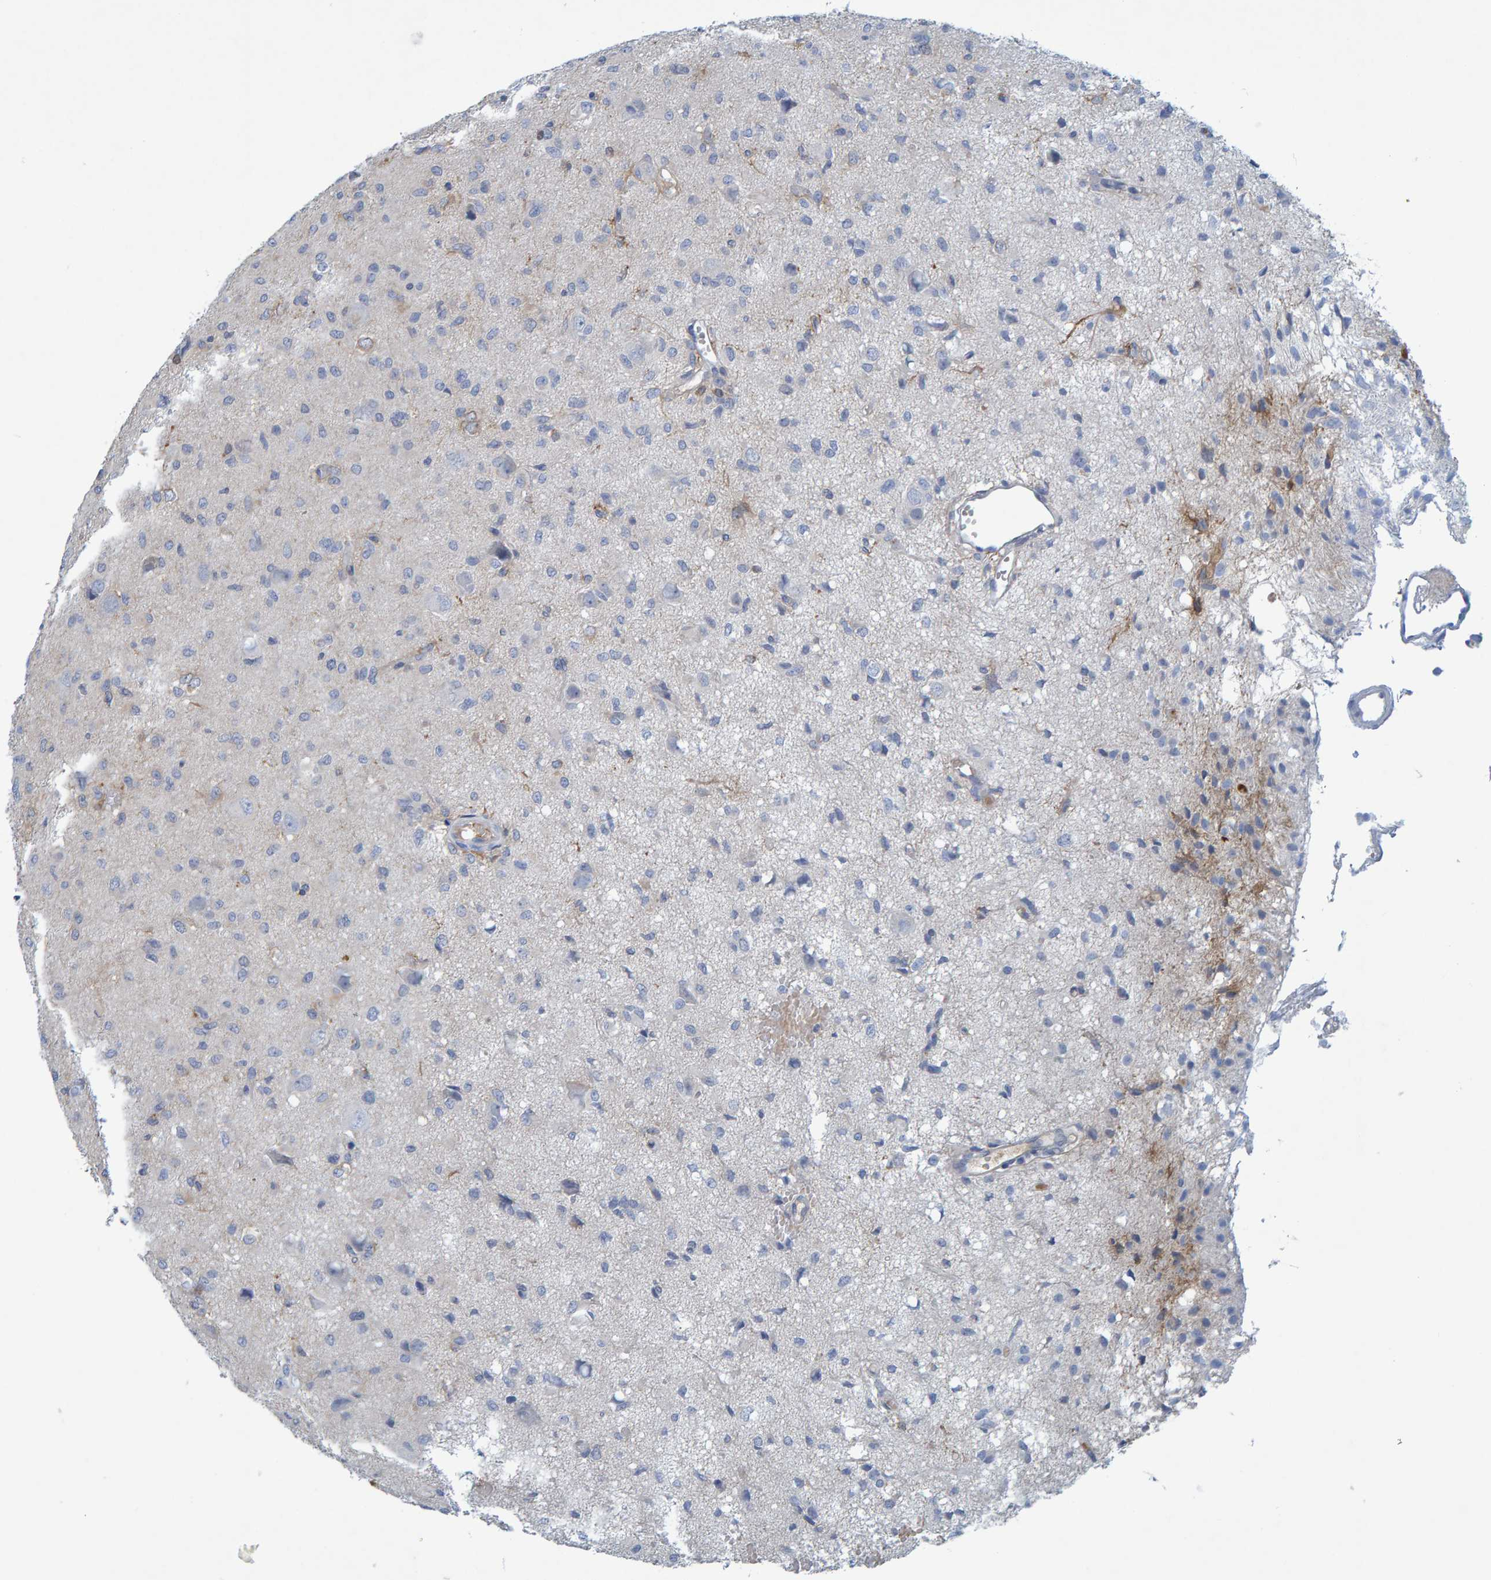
{"staining": {"intensity": "negative", "quantity": "none", "location": "none"}, "tissue": "glioma", "cell_type": "Tumor cells", "image_type": "cancer", "snomed": [{"axis": "morphology", "description": "Glioma, malignant, High grade"}, {"axis": "topography", "description": "Brain"}], "caption": "Tumor cells show no significant protein staining in glioma.", "gene": "ALAD", "patient": {"sex": "female", "age": 59}}